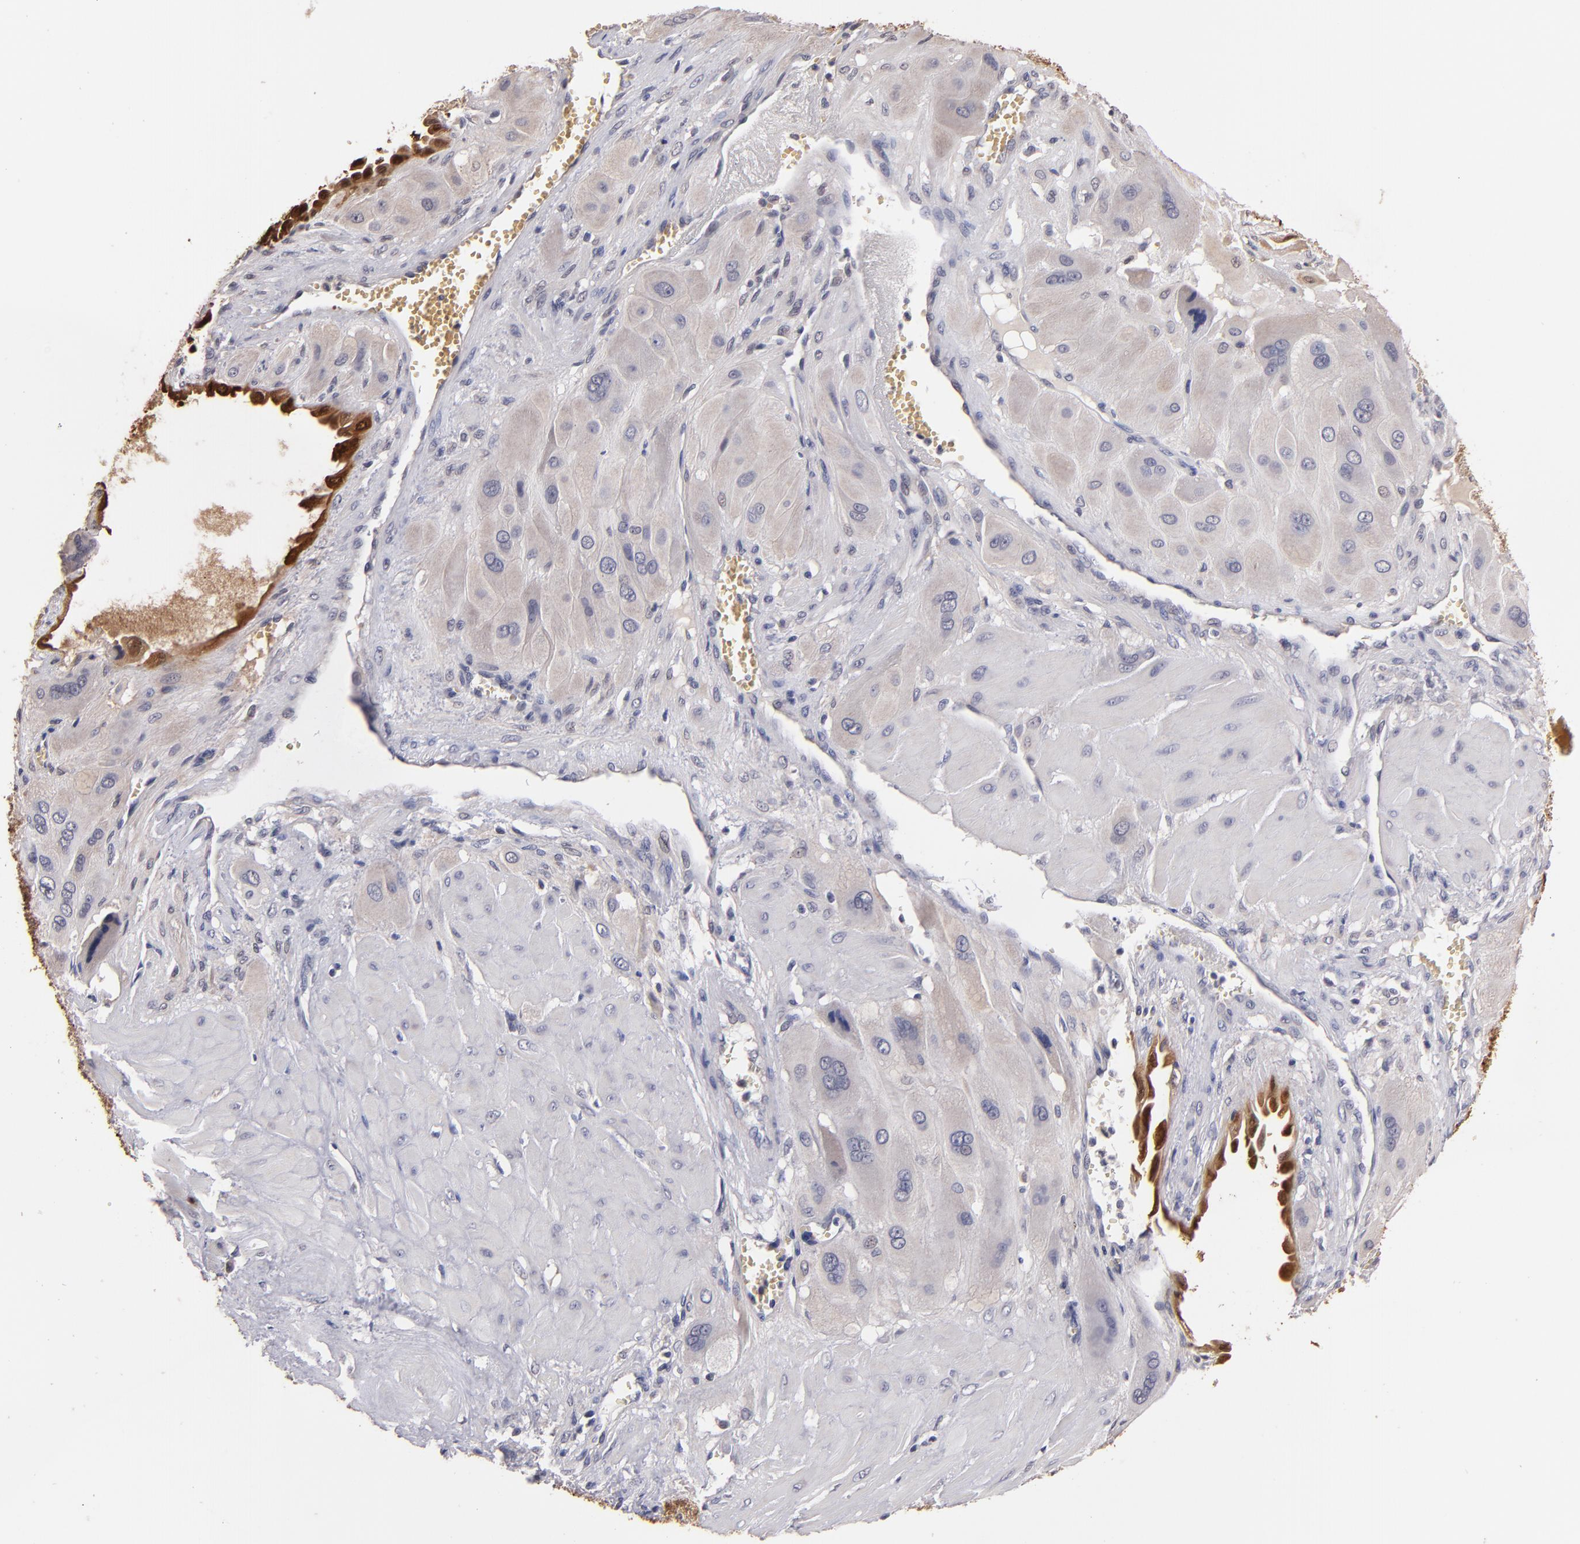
{"staining": {"intensity": "moderate", "quantity": "<25%", "location": "cytoplasmic/membranous,nuclear"}, "tissue": "cervical cancer", "cell_type": "Tumor cells", "image_type": "cancer", "snomed": [{"axis": "morphology", "description": "Squamous cell carcinoma, NOS"}, {"axis": "topography", "description": "Cervix"}], "caption": "Protein analysis of cervical cancer (squamous cell carcinoma) tissue displays moderate cytoplasmic/membranous and nuclear expression in approximately <25% of tumor cells.", "gene": "S100A1", "patient": {"sex": "female", "age": 34}}